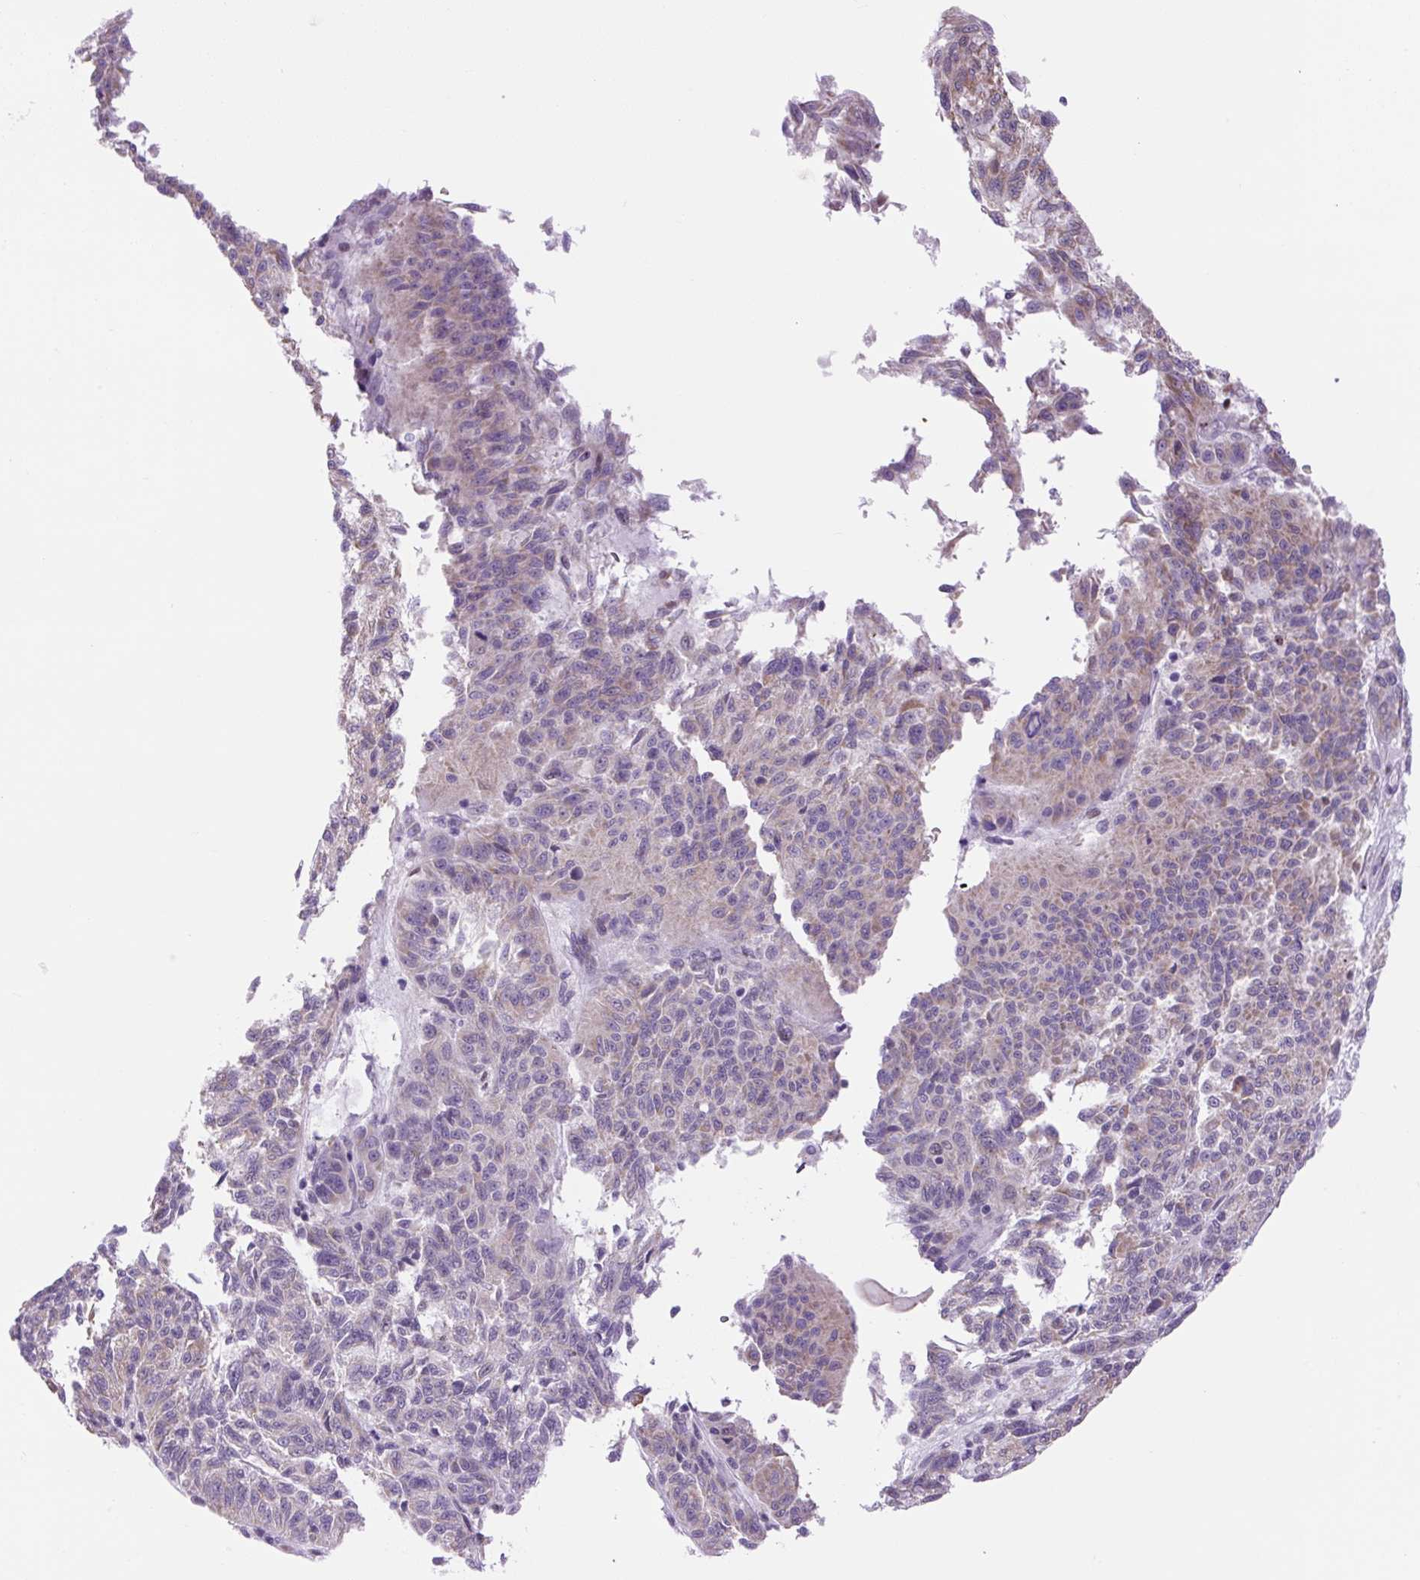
{"staining": {"intensity": "moderate", "quantity": "<25%", "location": "cytoplasmic/membranous"}, "tissue": "melanoma", "cell_type": "Tumor cells", "image_type": "cancer", "snomed": [{"axis": "morphology", "description": "Malignant melanoma, NOS"}, {"axis": "topography", "description": "Skin"}], "caption": "This is a histology image of immunohistochemistry (IHC) staining of malignant melanoma, which shows moderate expression in the cytoplasmic/membranous of tumor cells.", "gene": "SCO2", "patient": {"sex": "male", "age": 53}}